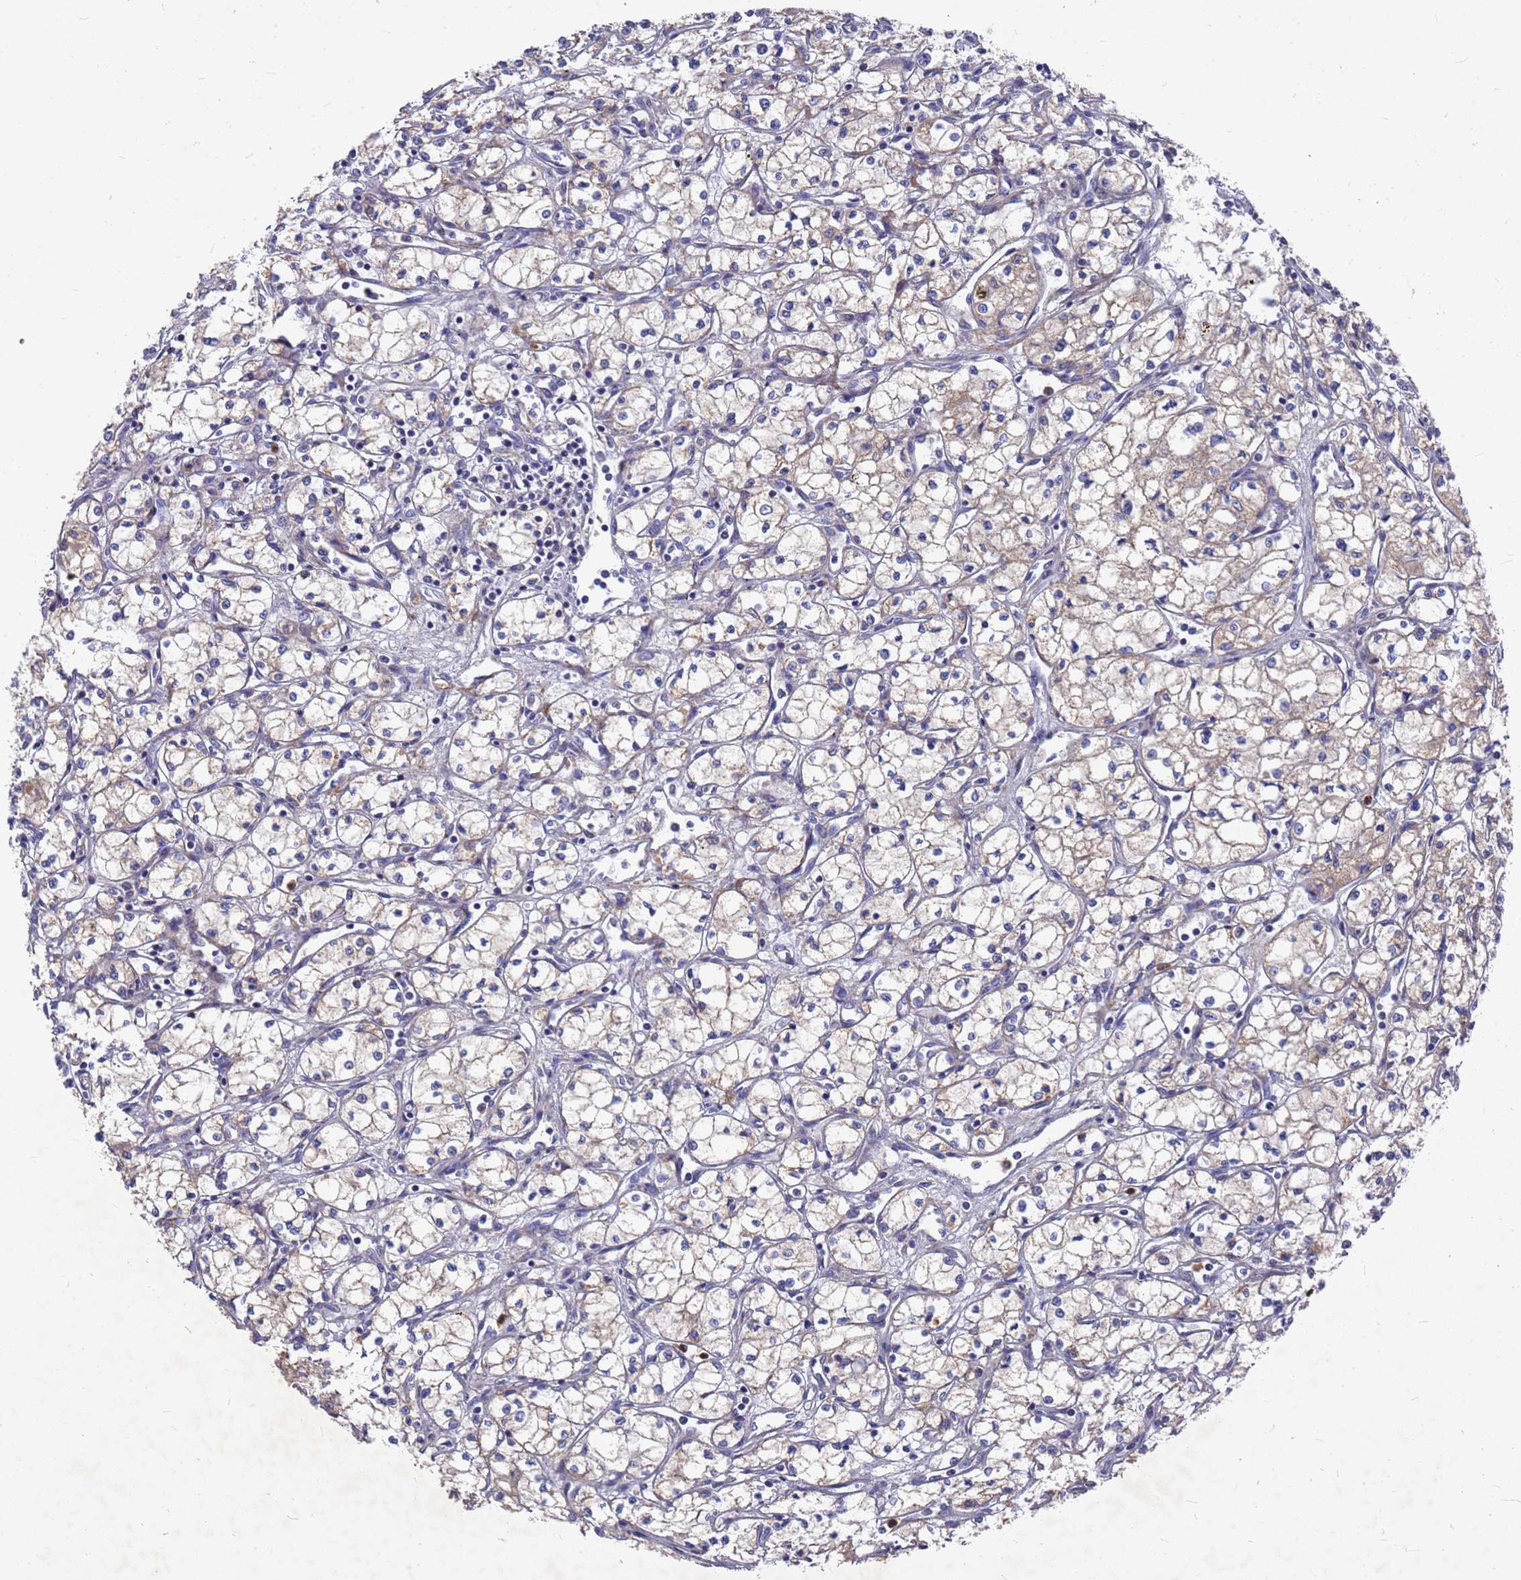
{"staining": {"intensity": "weak", "quantity": "<25%", "location": "cytoplasmic/membranous"}, "tissue": "renal cancer", "cell_type": "Tumor cells", "image_type": "cancer", "snomed": [{"axis": "morphology", "description": "Adenocarcinoma, NOS"}, {"axis": "topography", "description": "Kidney"}], "caption": "This photomicrograph is of renal cancer (adenocarcinoma) stained with immunohistochemistry (IHC) to label a protein in brown with the nuclei are counter-stained blue. There is no staining in tumor cells.", "gene": "ZNF717", "patient": {"sex": "male", "age": 59}}